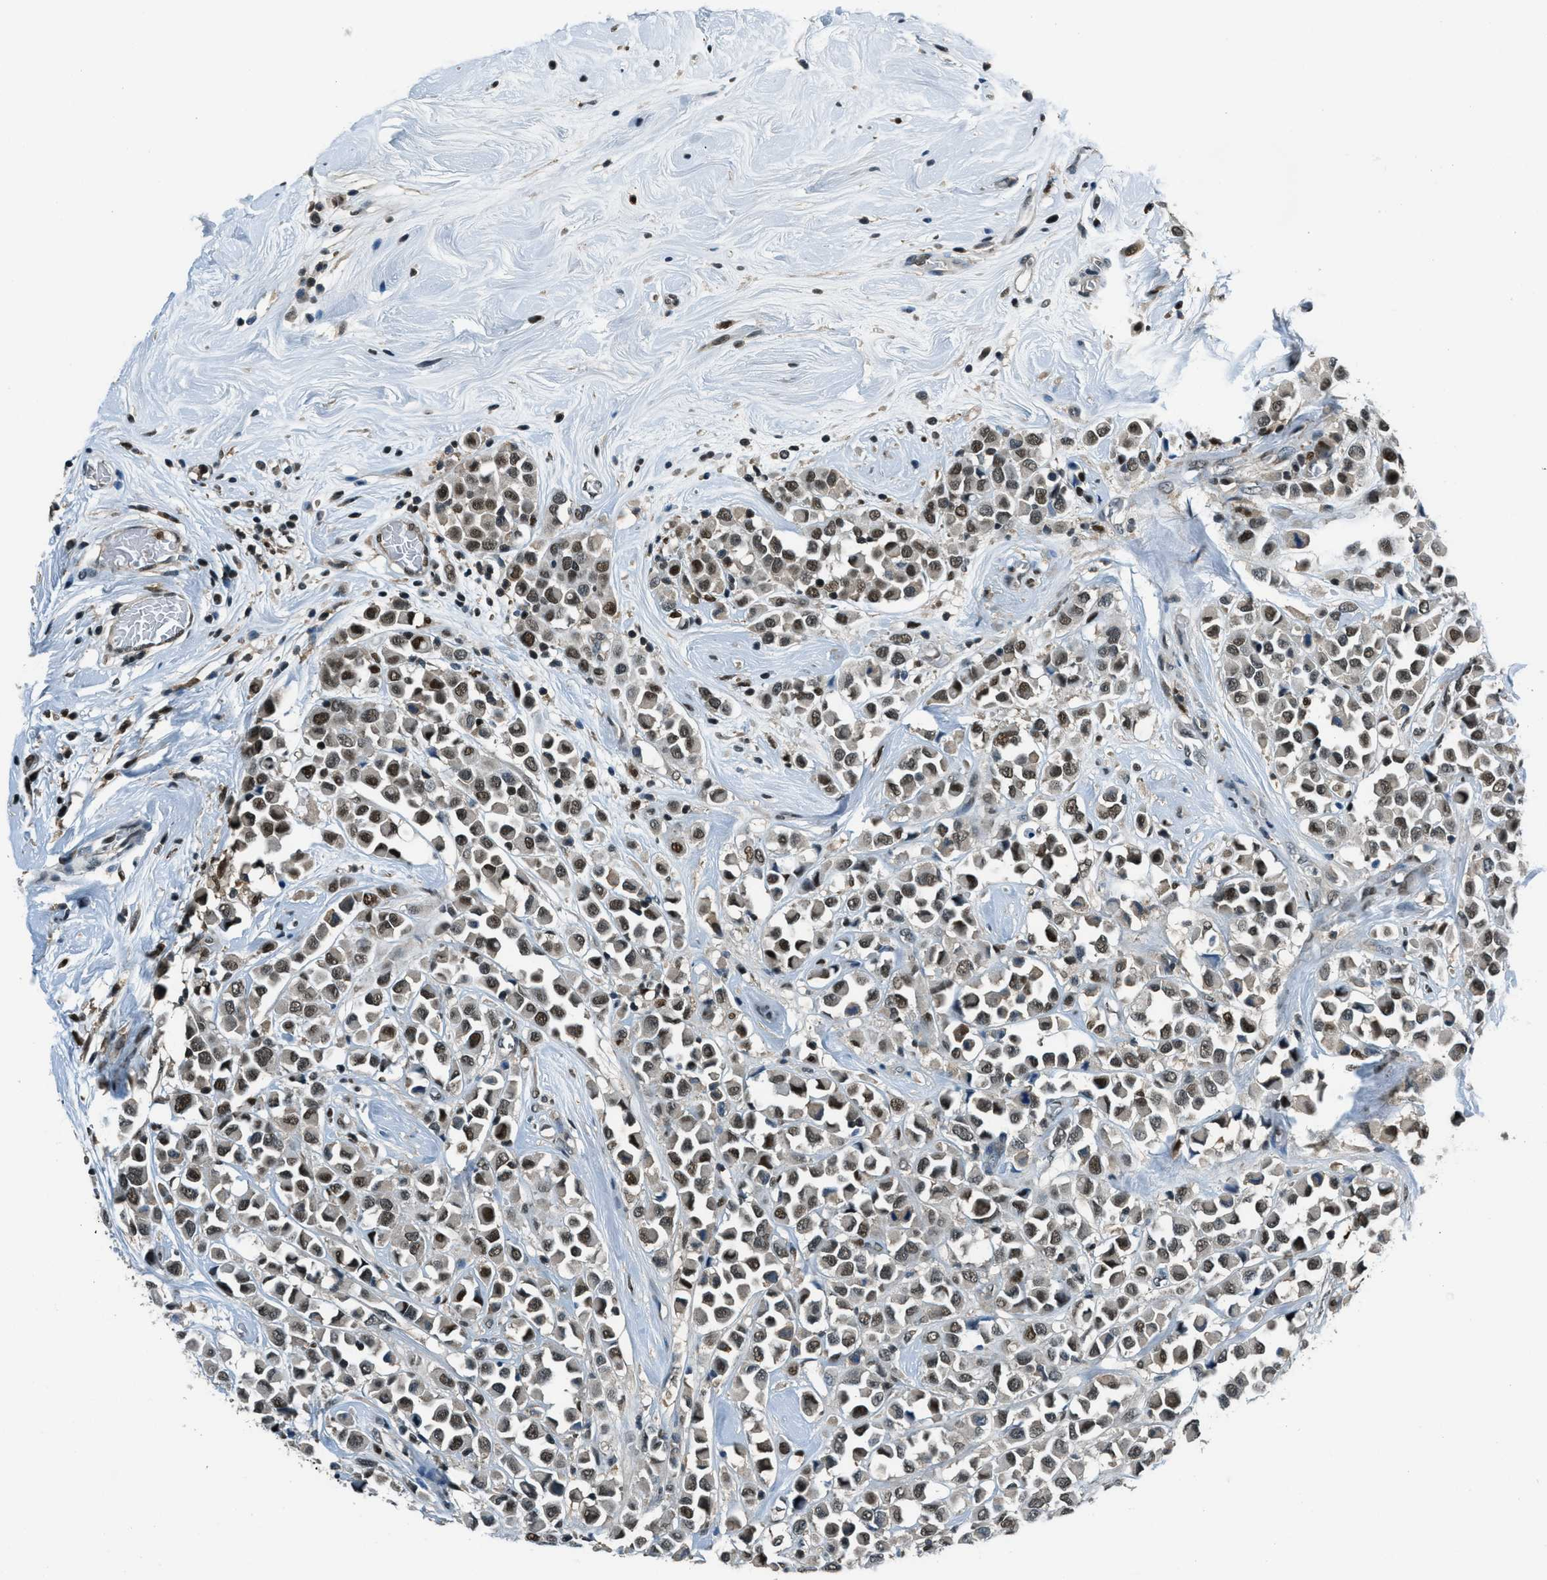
{"staining": {"intensity": "moderate", "quantity": ">75%", "location": "nuclear"}, "tissue": "breast cancer", "cell_type": "Tumor cells", "image_type": "cancer", "snomed": [{"axis": "morphology", "description": "Duct carcinoma"}, {"axis": "topography", "description": "Breast"}], "caption": "Breast invasive ductal carcinoma was stained to show a protein in brown. There is medium levels of moderate nuclear expression in approximately >75% of tumor cells.", "gene": "OGFR", "patient": {"sex": "female", "age": 61}}